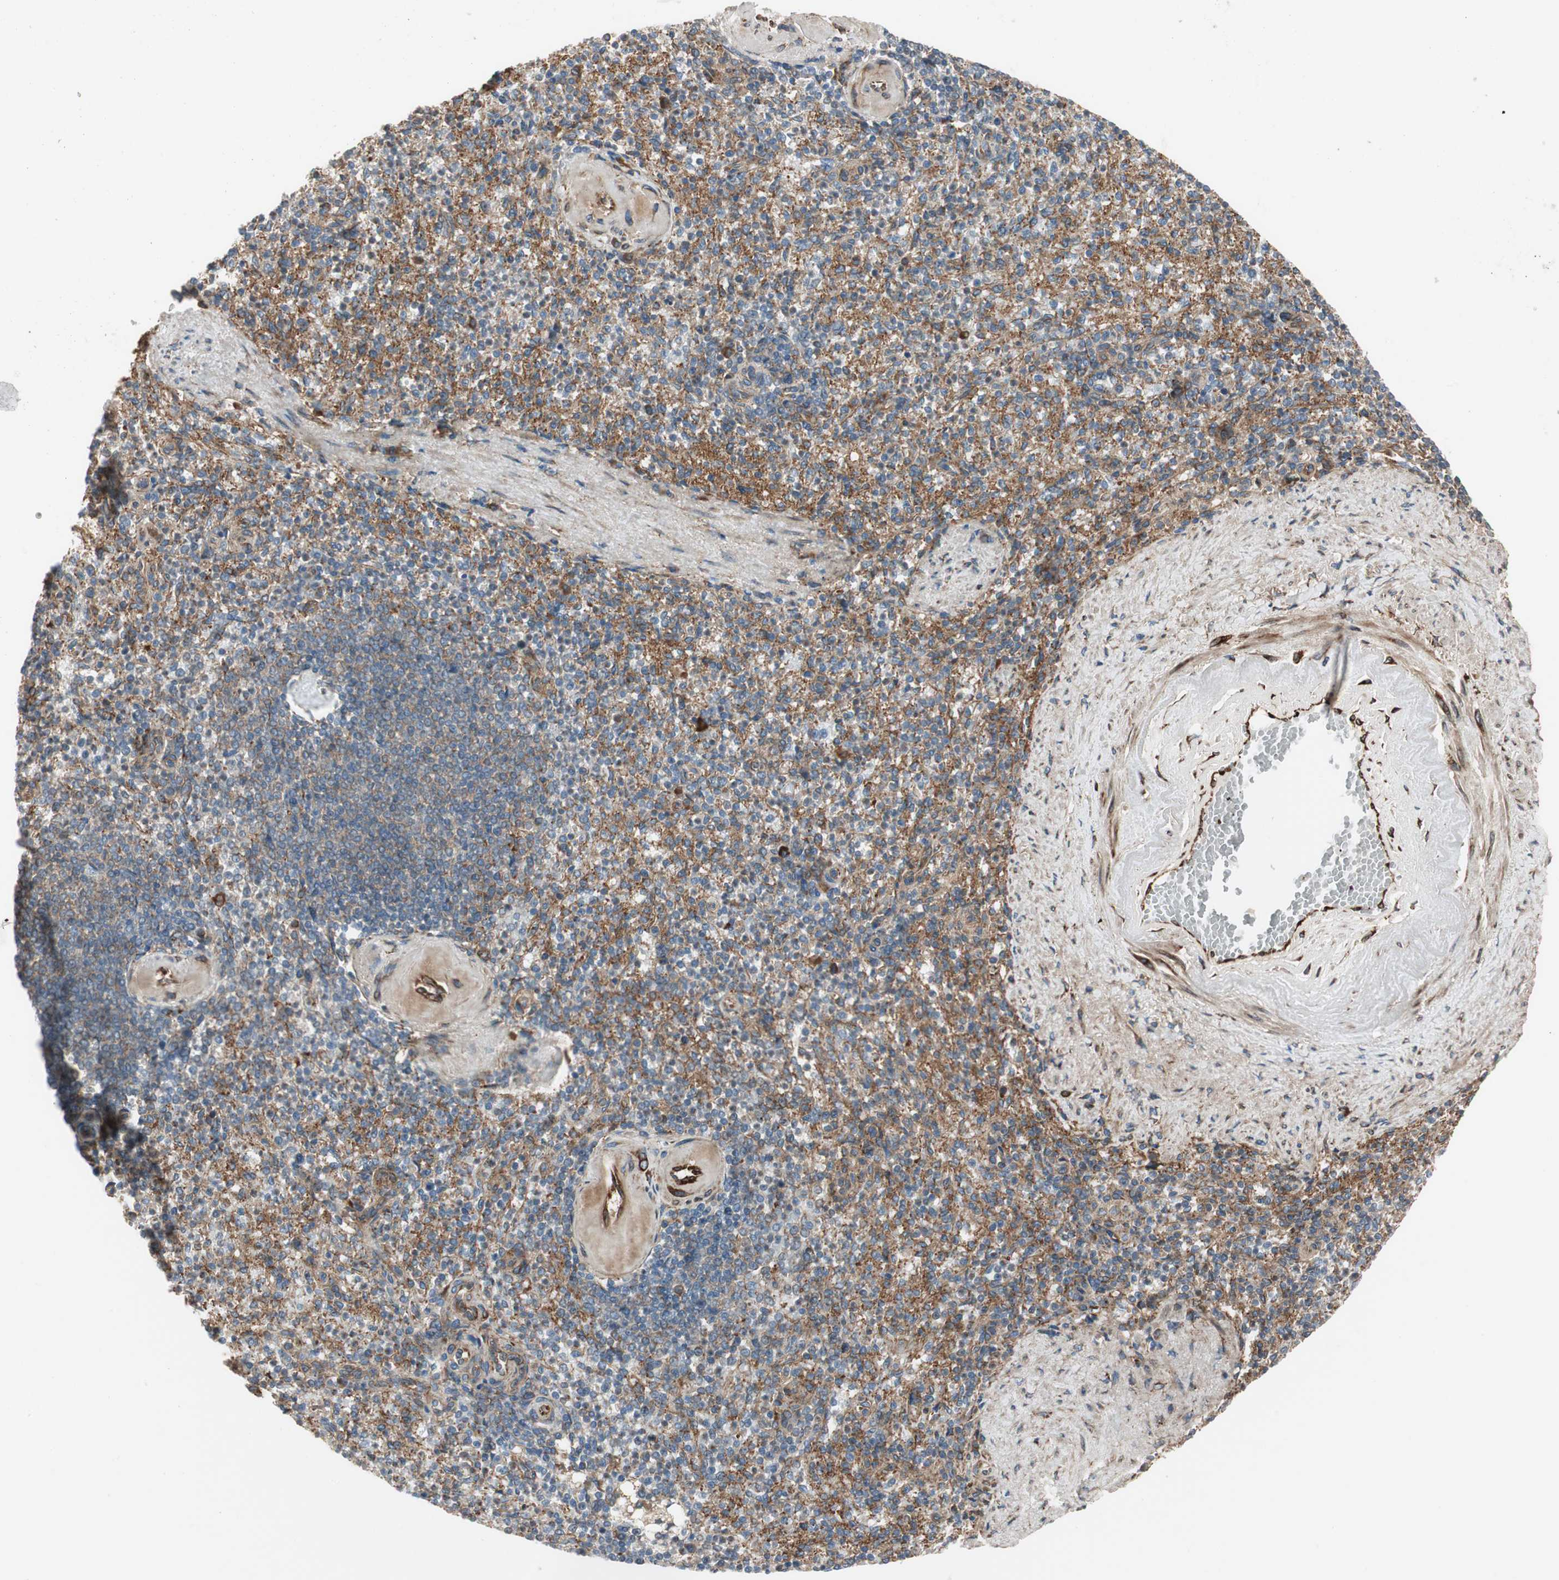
{"staining": {"intensity": "moderate", "quantity": ">75%", "location": "cytoplasmic/membranous"}, "tissue": "spleen", "cell_type": "Cells in red pulp", "image_type": "normal", "snomed": [{"axis": "morphology", "description": "Normal tissue, NOS"}, {"axis": "topography", "description": "Spleen"}], "caption": "The photomicrograph shows immunohistochemical staining of normal spleen. There is moderate cytoplasmic/membranous expression is present in approximately >75% of cells in red pulp.", "gene": "PRKG1", "patient": {"sex": "female", "age": 74}}